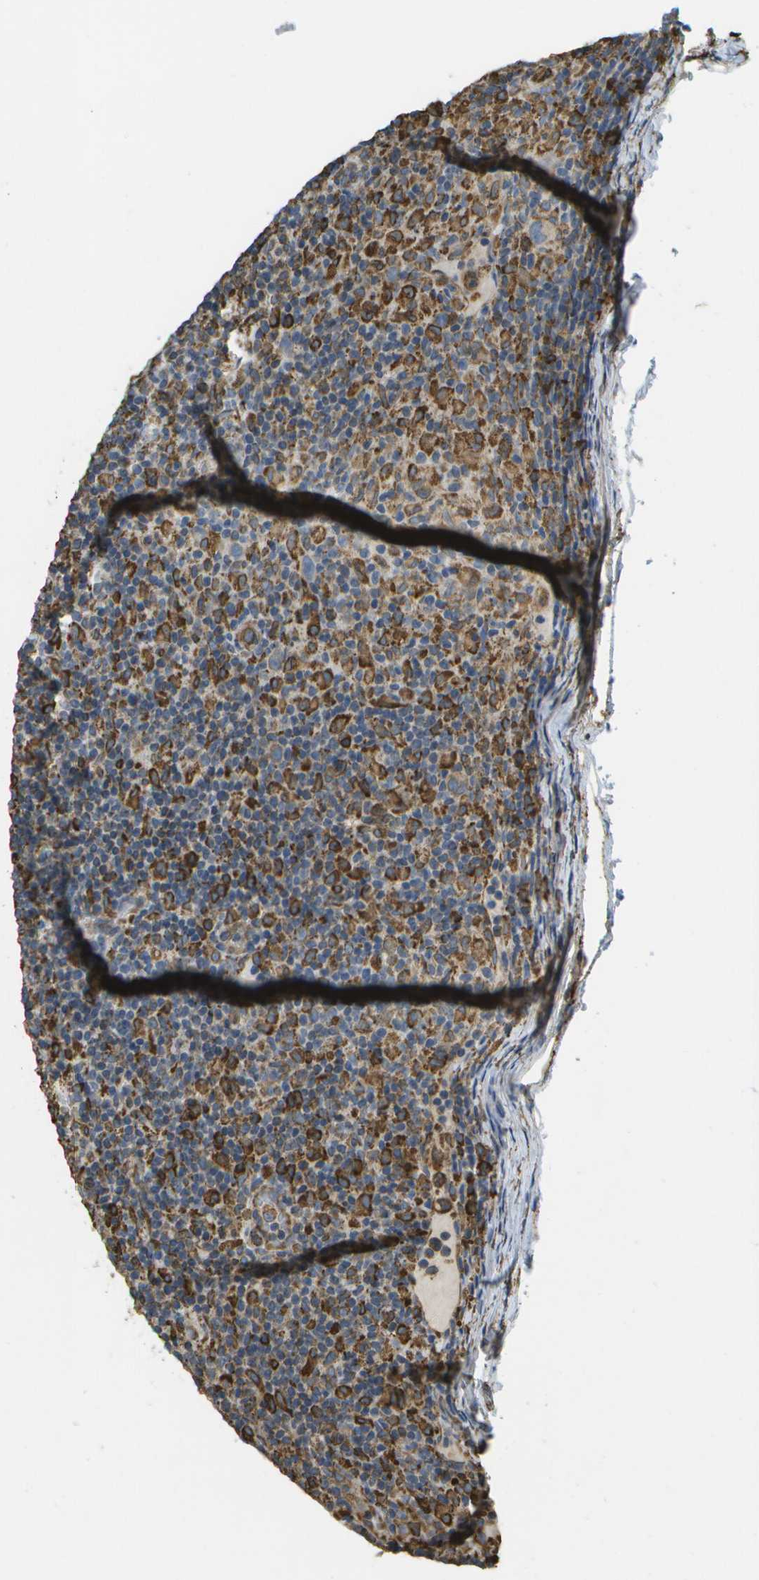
{"staining": {"intensity": "weak", "quantity": "25%-75%", "location": "cytoplasmic/membranous"}, "tissue": "lymphoma", "cell_type": "Tumor cells", "image_type": "cancer", "snomed": [{"axis": "morphology", "description": "Hodgkin's disease, NOS"}, {"axis": "topography", "description": "Lymph node"}], "caption": "Immunohistochemical staining of human lymphoma reveals weak cytoplasmic/membranous protein staining in approximately 25%-75% of tumor cells.", "gene": "PDIA4", "patient": {"sex": "male", "age": 70}}